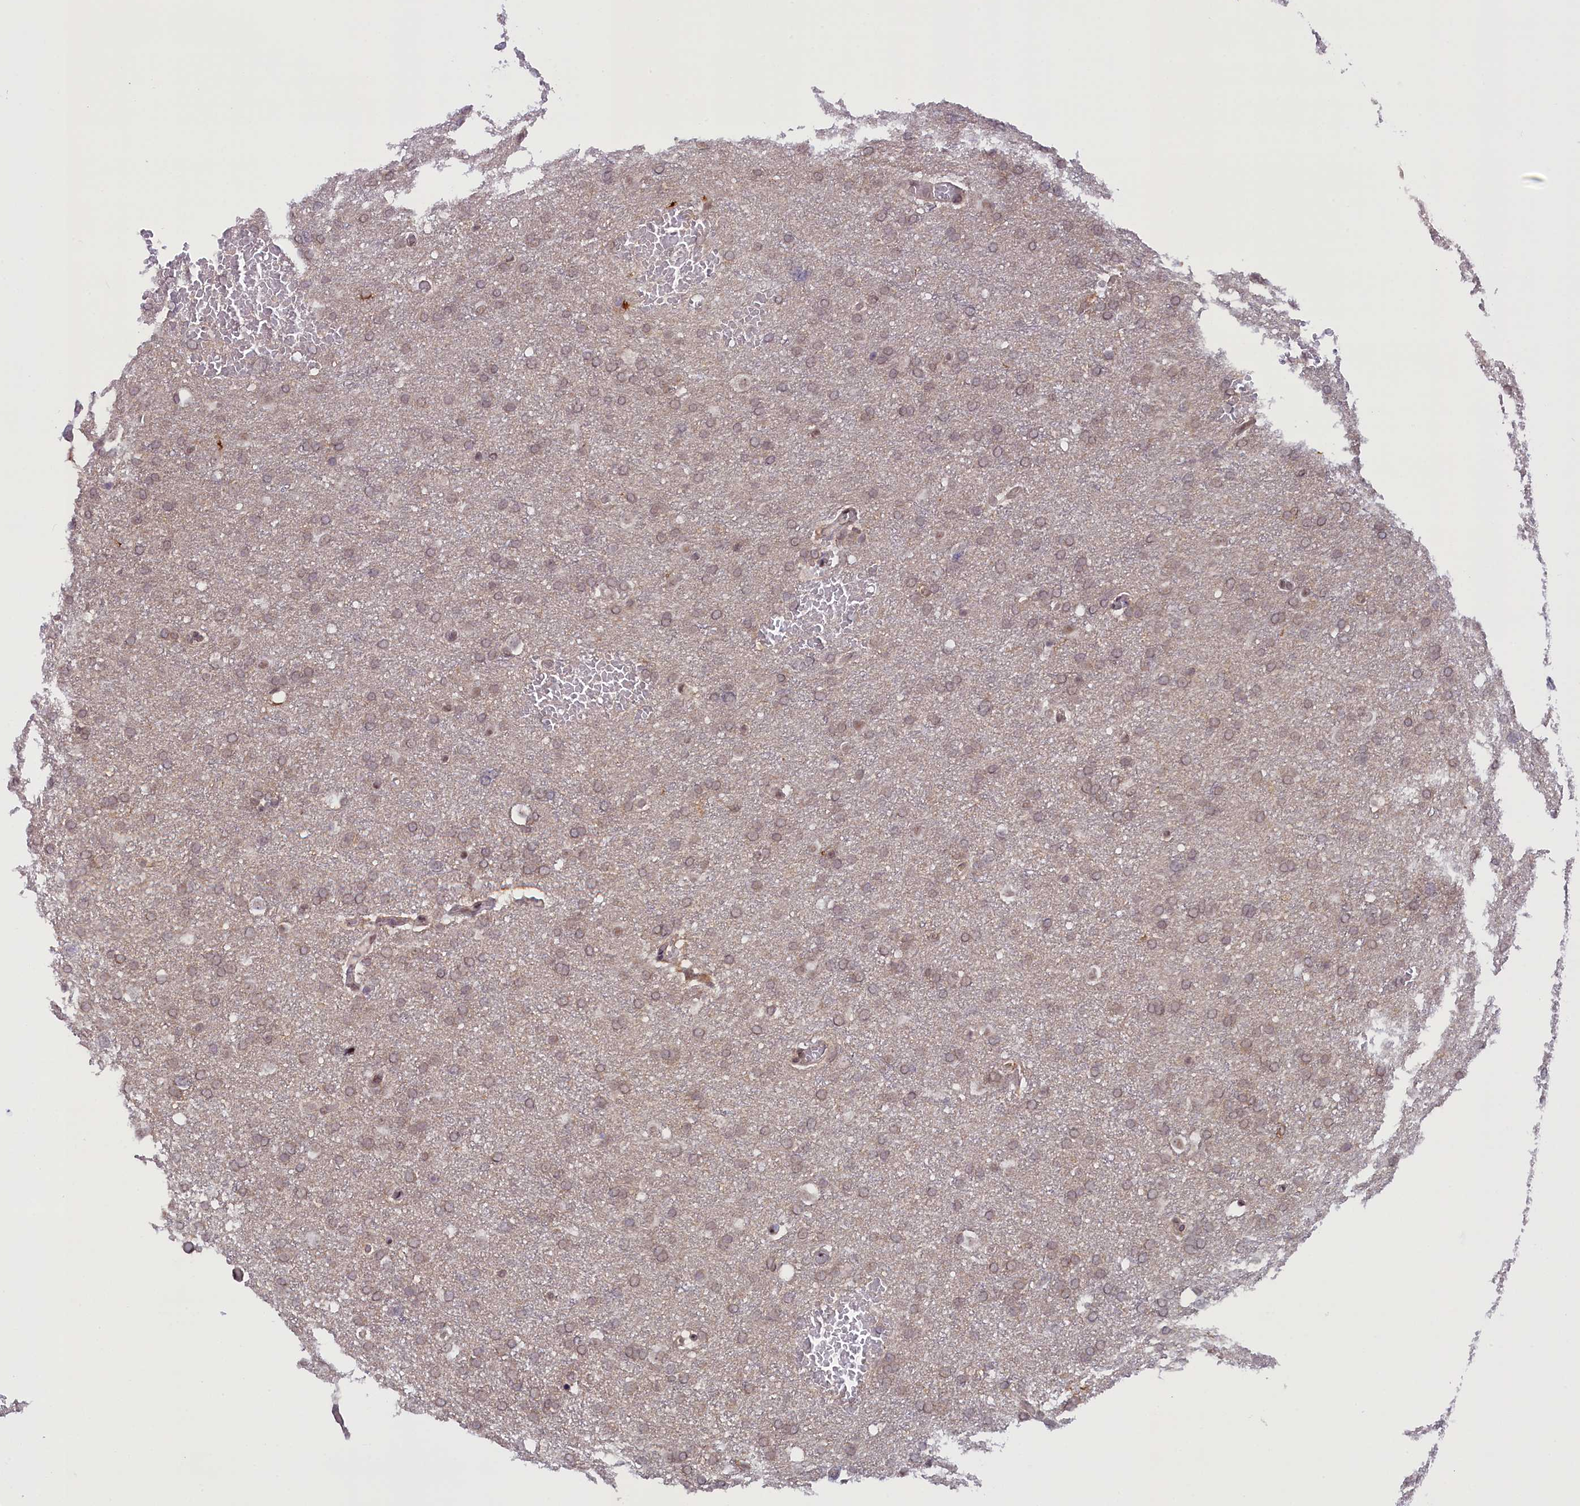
{"staining": {"intensity": "weak", "quantity": "25%-75%", "location": "nuclear"}, "tissue": "glioma", "cell_type": "Tumor cells", "image_type": "cancer", "snomed": [{"axis": "morphology", "description": "Glioma, malignant, High grade"}, {"axis": "topography", "description": "Cerebral cortex"}], "caption": "IHC of human glioma exhibits low levels of weak nuclear staining in about 25%-75% of tumor cells.", "gene": "FCHO1", "patient": {"sex": "female", "age": 36}}